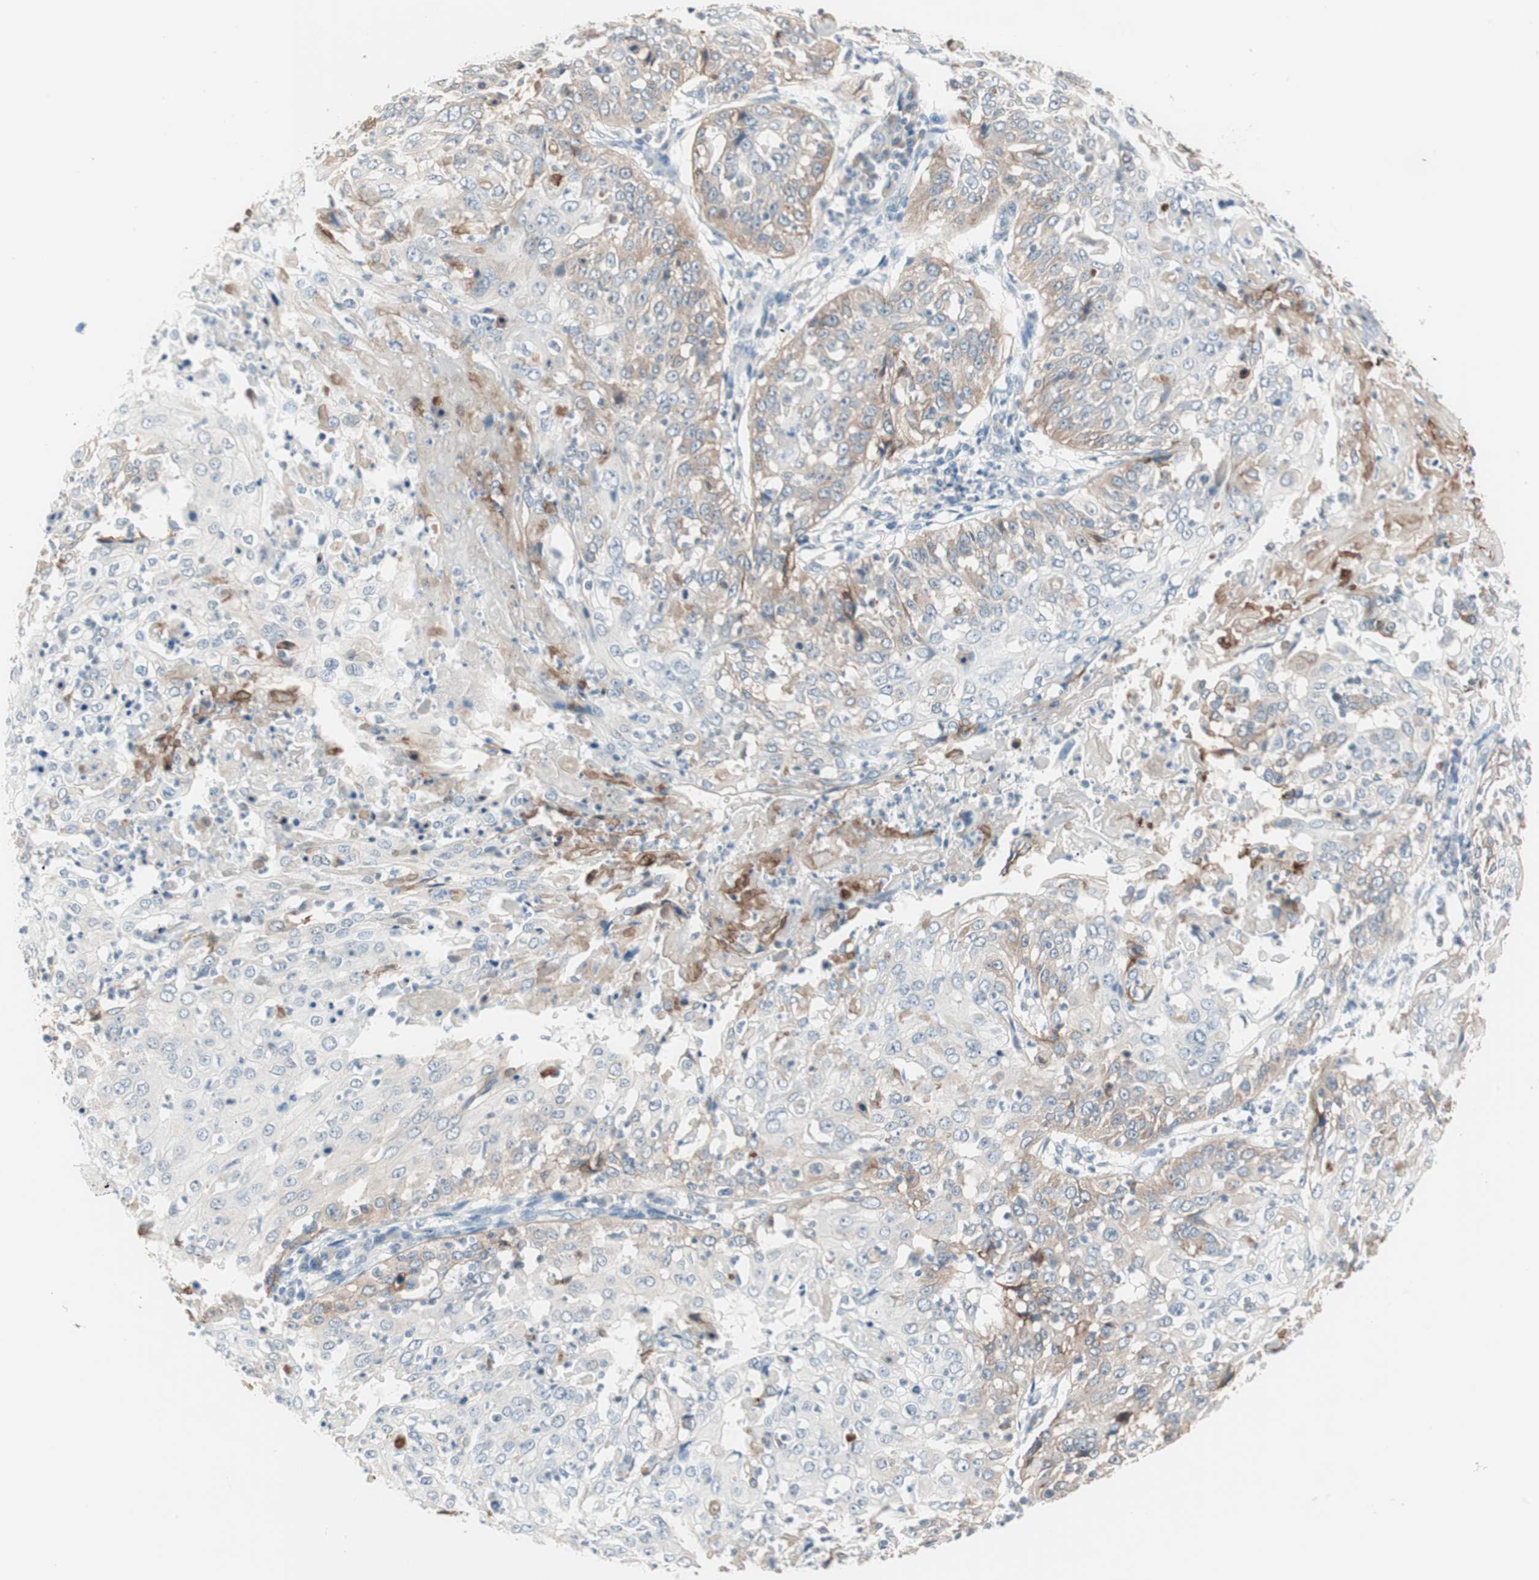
{"staining": {"intensity": "weak", "quantity": "<25%", "location": "cytoplasmic/membranous"}, "tissue": "cervical cancer", "cell_type": "Tumor cells", "image_type": "cancer", "snomed": [{"axis": "morphology", "description": "Squamous cell carcinoma, NOS"}, {"axis": "topography", "description": "Cervix"}], "caption": "Immunohistochemistry histopathology image of human cervical cancer (squamous cell carcinoma) stained for a protein (brown), which demonstrates no positivity in tumor cells.", "gene": "ITGB4", "patient": {"sex": "female", "age": 39}}